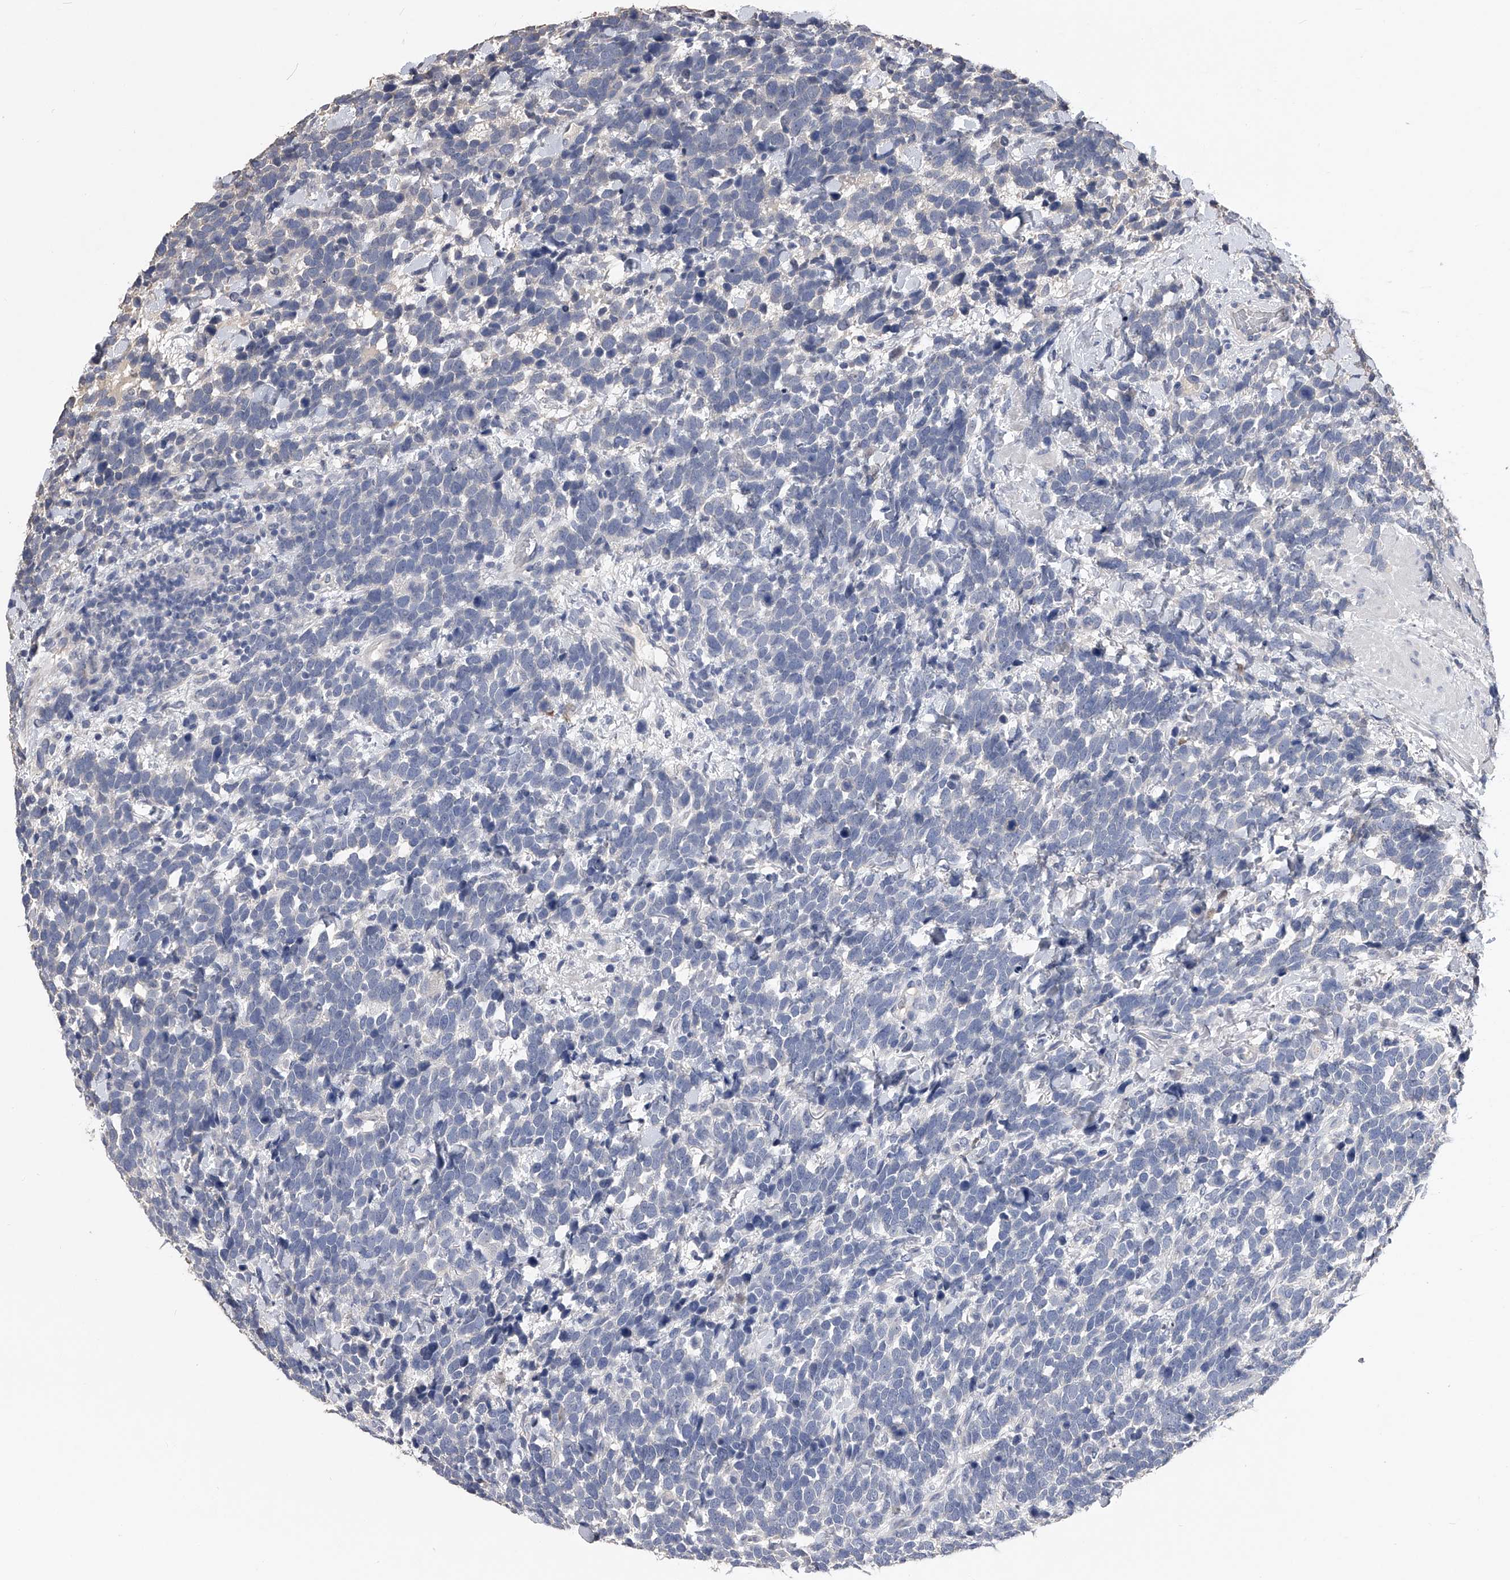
{"staining": {"intensity": "negative", "quantity": "none", "location": "none"}, "tissue": "urothelial cancer", "cell_type": "Tumor cells", "image_type": "cancer", "snomed": [{"axis": "morphology", "description": "Urothelial carcinoma, High grade"}, {"axis": "topography", "description": "Urinary bladder"}], "caption": "Protein analysis of high-grade urothelial carcinoma reveals no significant expression in tumor cells. The staining was performed using DAB (3,3'-diaminobenzidine) to visualize the protein expression in brown, while the nuclei were stained in blue with hematoxylin (Magnification: 20x).", "gene": "MDN1", "patient": {"sex": "female", "age": 82}}